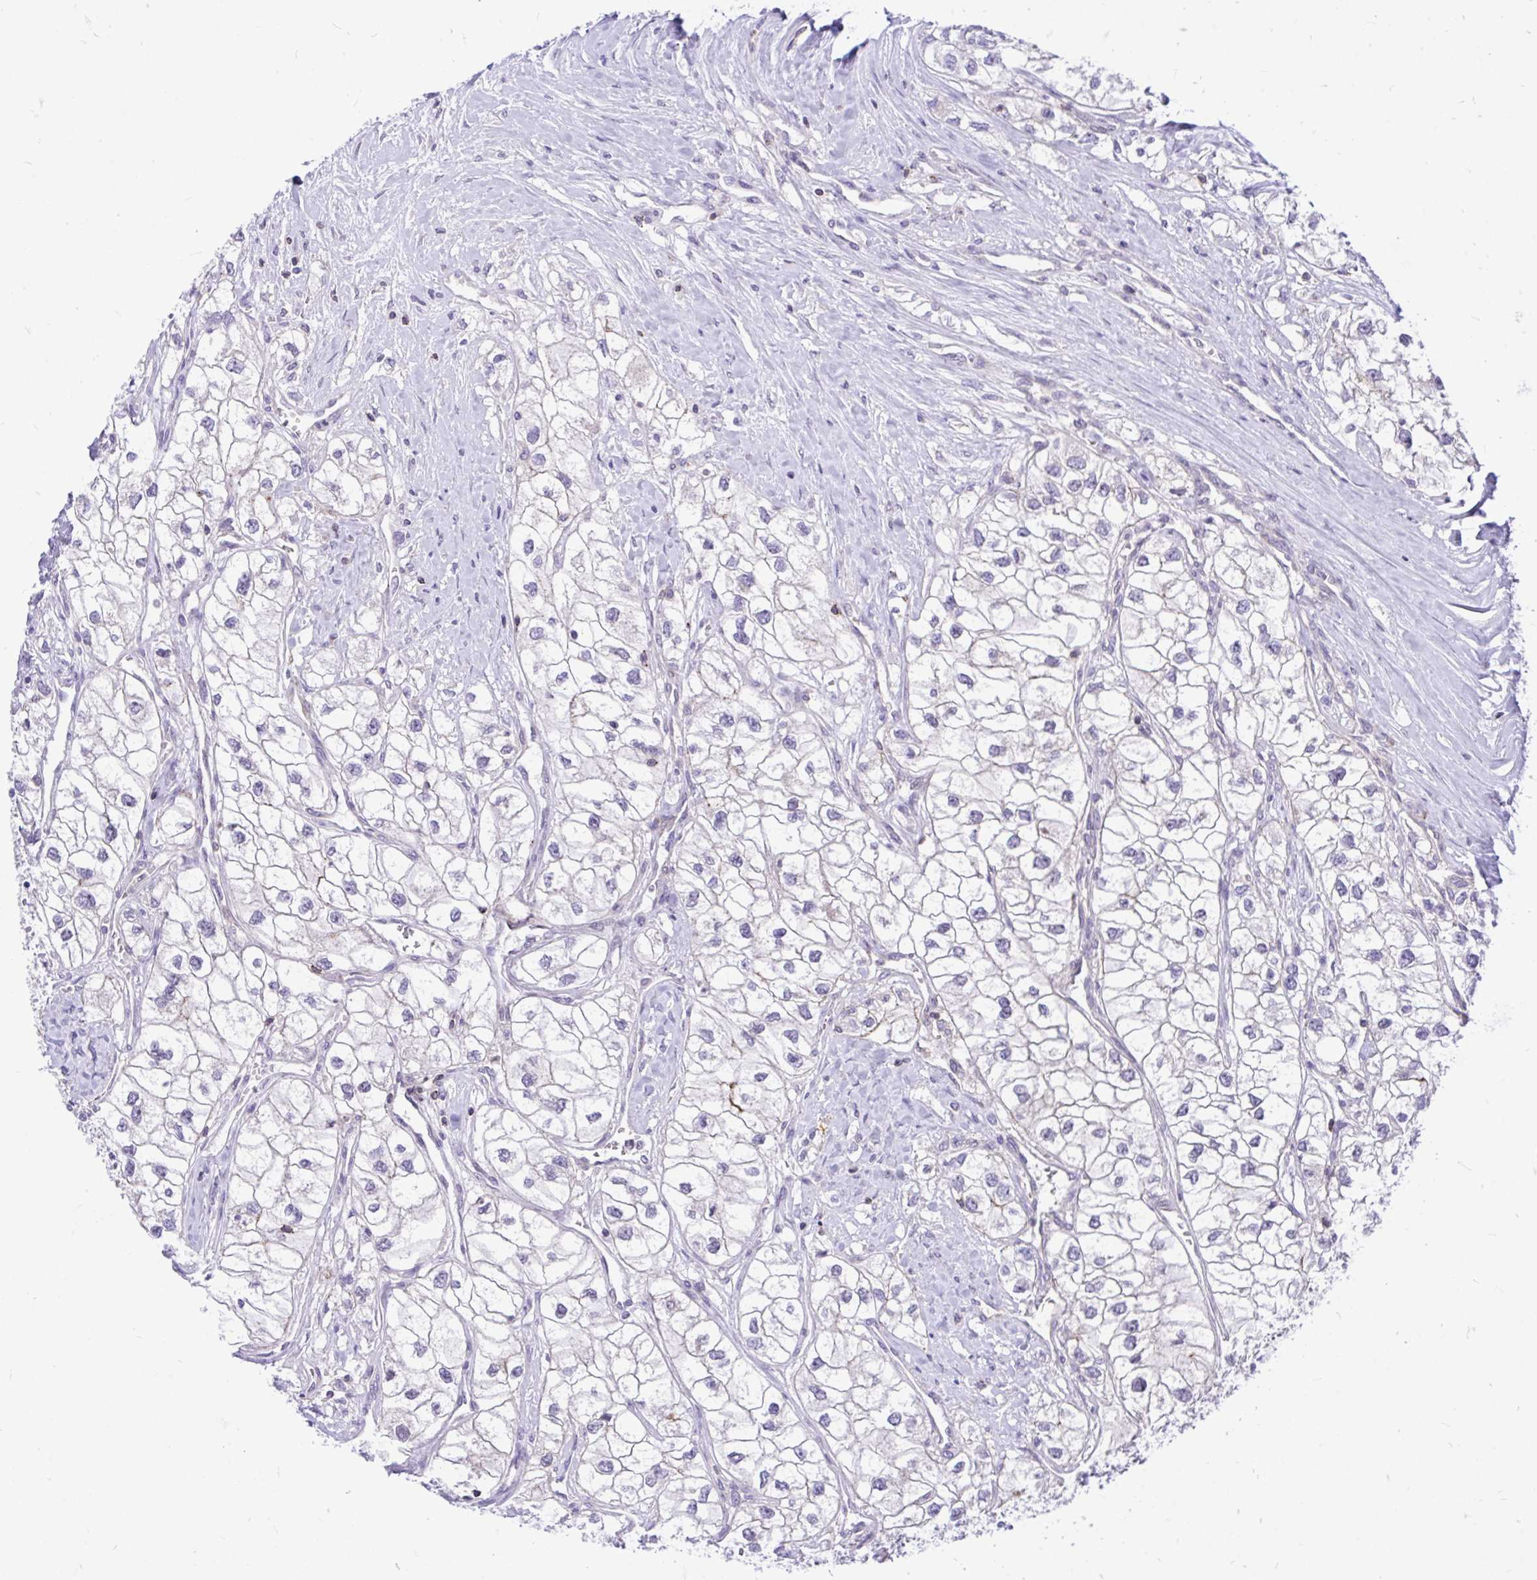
{"staining": {"intensity": "negative", "quantity": "none", "location": "none"}, "tissue": "renal cancer", "cell_type": "Tumor cells", "image_type": "cancer", "snomed": [{"axis": "morphology", "description": "Adenocarcinoma, NOS"}, {"axis": "topography", "description": "Kidney"}], "caption": "An IHC micrograph of adenocarcinoma (renal) is shown. There is no staining in tumor cells of adenocarcinoma (renal).", "gene": "CXCL8", "patient": {"sex": "male", "age": 59}}